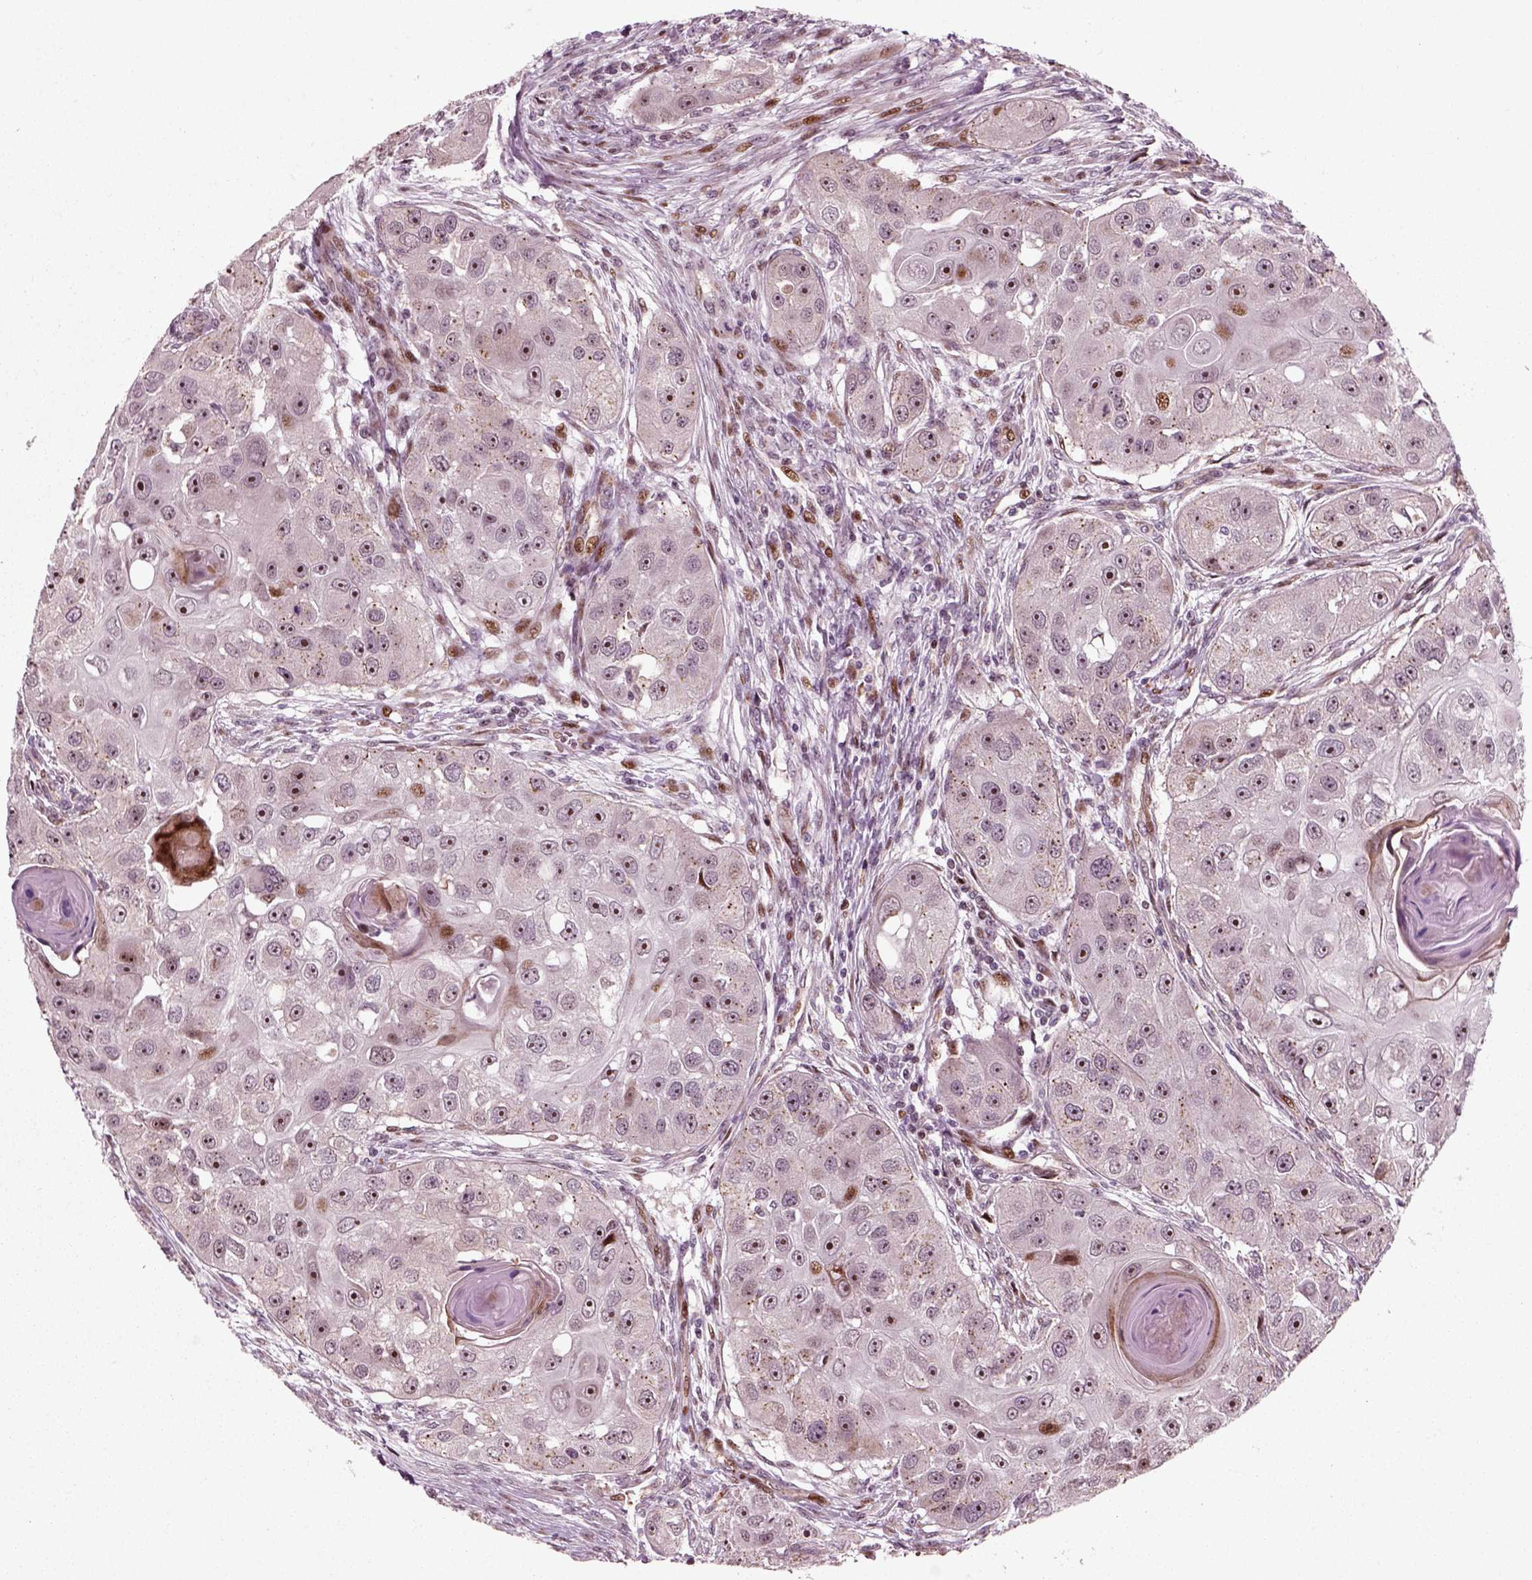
{"staining": {"intensity": "moderate", "quantity": "<25%", "location": "nuclear"}, "tissue": "head and neck cancer", "cell_type": "Tumor cells", "image_type": "cancer", "snomed": [{"axis": "morphology", "description": "Squamous cell carcinoma, NOS"}, {"axis": "topography", "description": "Head-Neck"}], "caption": "Moderate nuclear staining is appreciated in approximately <25% of tumor cells in head and neck cancer (squamous cell carcinoma). Using DAB (3,3'-diaminobenzidine) (brown) and hematoxylin (blue) stains, captured at high magnification using brightfield microscopy.", "gene": "CDC14A", "patient": {"sex": "male", "age": 51}}